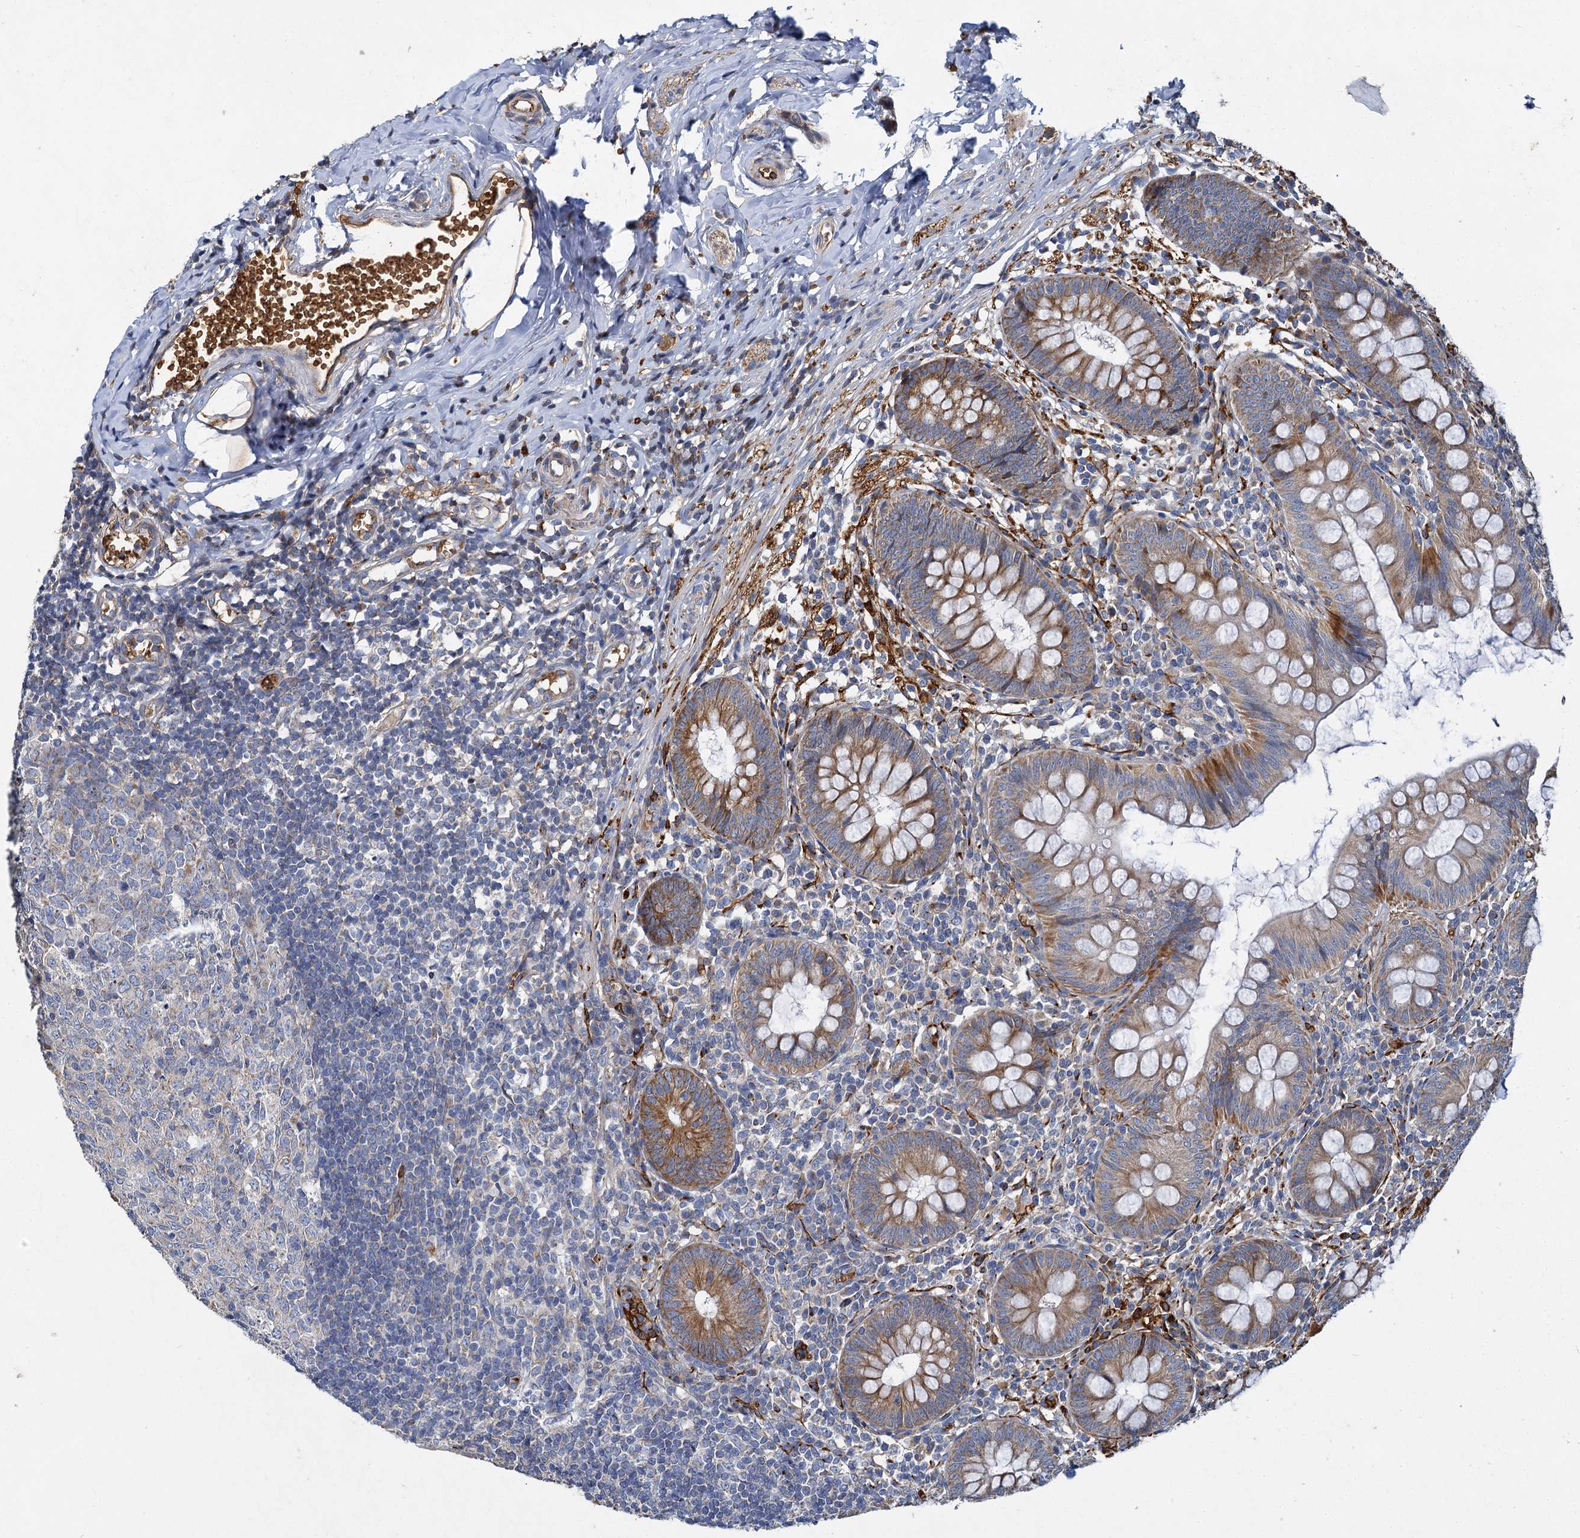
{"staining": {"intensity": "moderate", "quantity": ">75%", "location": "cytoplasmic/membranous"}, "tissue": "appendix", "cell_type": "Glandular cells", "image_type": "normal", "snomed": [{"axis": "morphology", "description": "Normal tissue, NOS"}, {"axis": "topography", "description": "Appendix"}], "caption": "Immunohistochemical staining of unremarkable human appendix displays moderate cytoplasmic/membranous protein staining in about >75% of glandular cells. The protein is shown in brown color, while the nuclei are stained blue.", "gene": "BCS1L", "patient": {"sex": "male", "age": 14}}